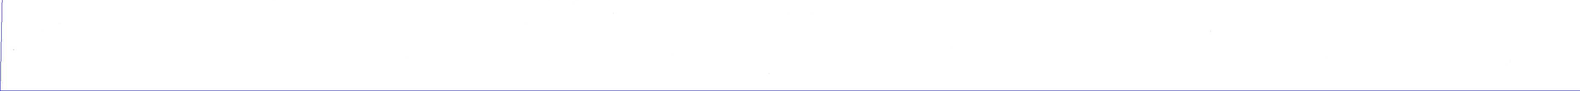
{"staining": {"intensity": "weak", "quantity": "<25%", "location": "nuclear"}, "tissue": "urothelial cancer", "cell_type": "Tumor cells", "image_type": "cancer", "snomed": [{"axis": "morphology", "description": "Urothelial carcinoma, Low grade"}, {"axis": "topography", "description": "Urinary bladder"}], "caption": "Tumor cells are negative for brown protein staining in urothelial carcinoma (low-grade).", "gene": "DACH2", "patient": {"sex": "male", "age": 85}}